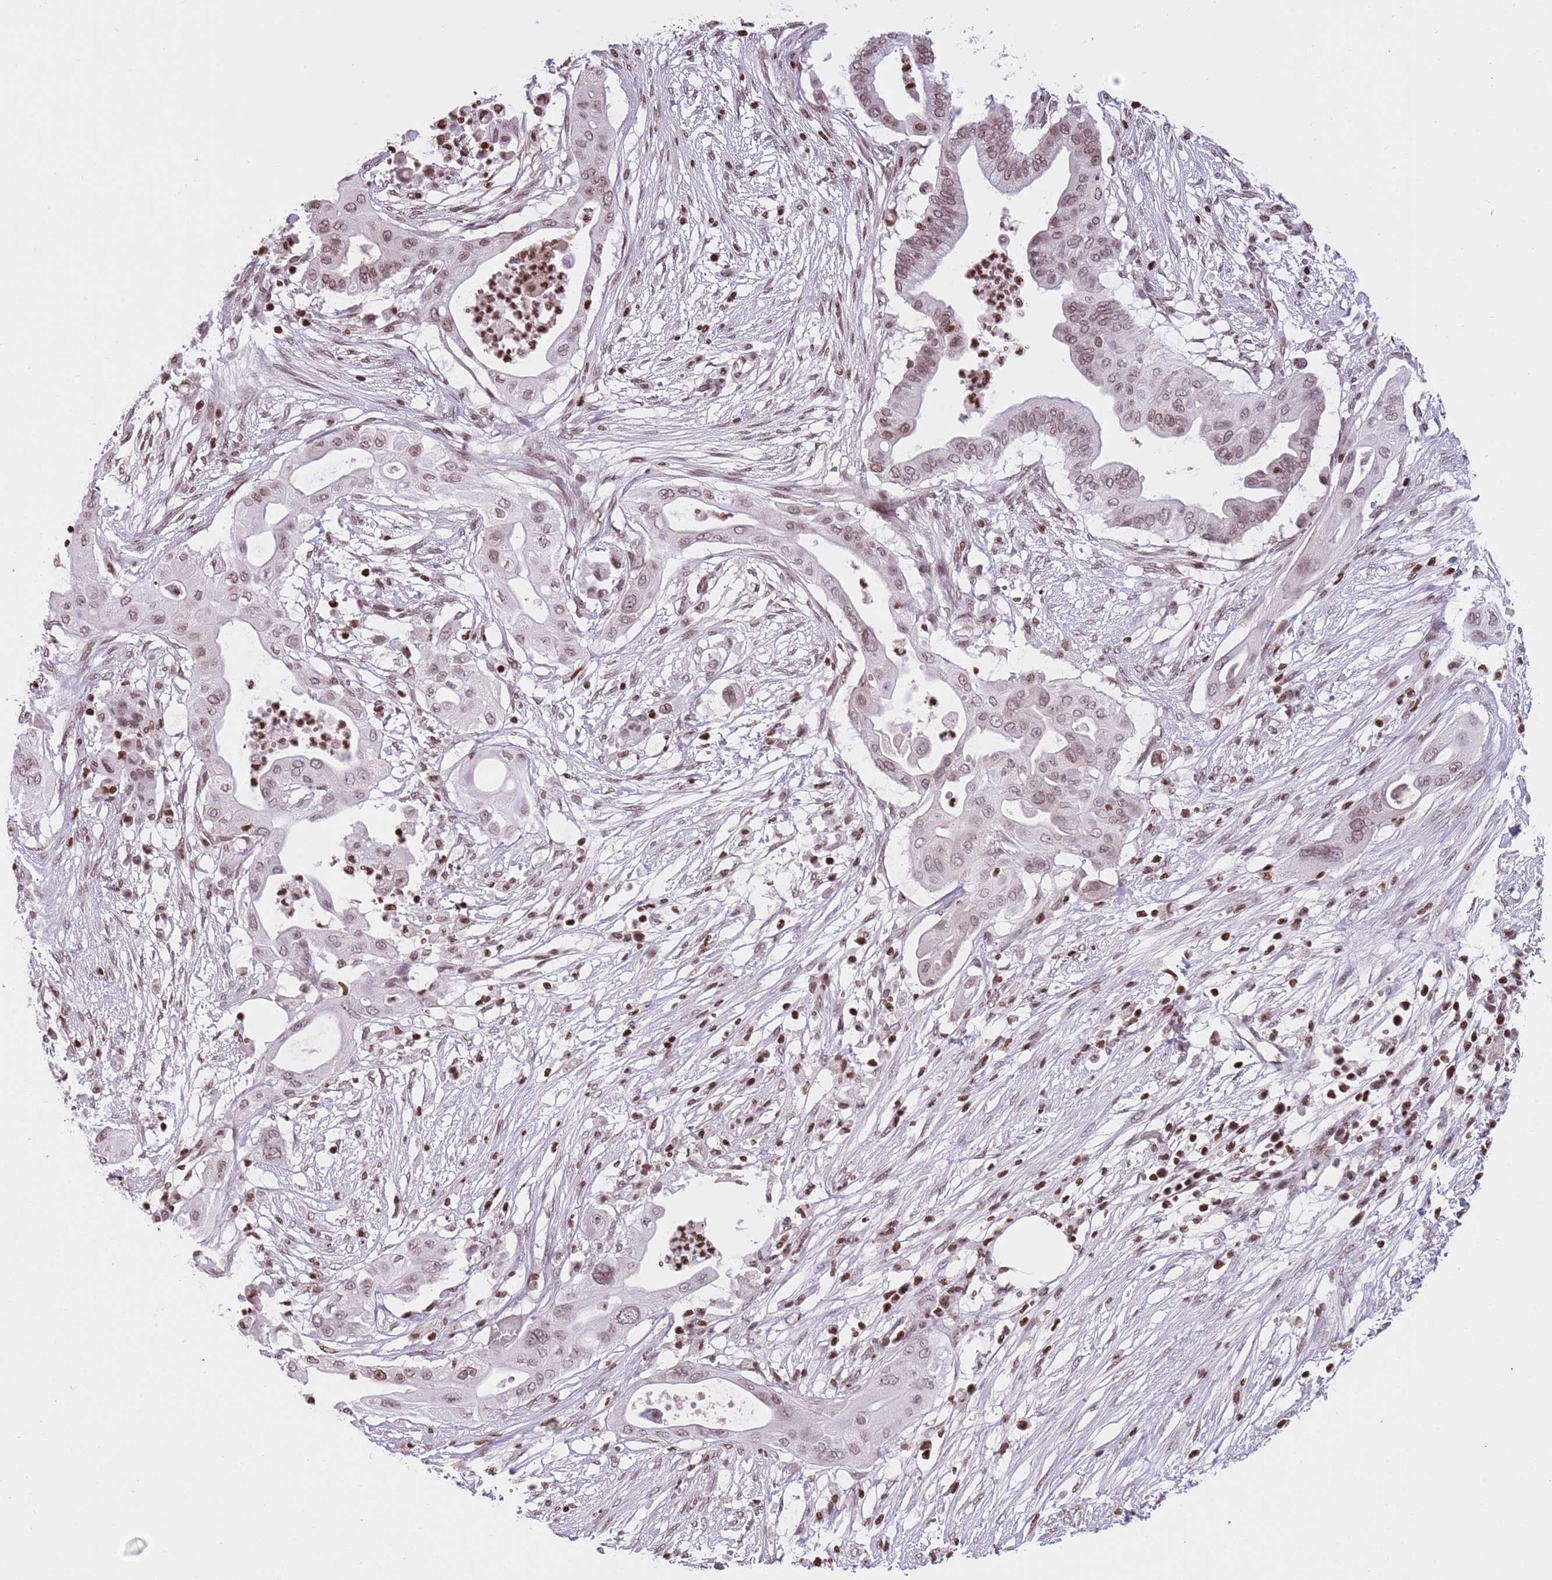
{"staining": {"intensity": "moderate", "quantity": "25%-75%", "location": "nuclear"}, "tissue": "pancreatic cancer", "cell_type": "Tumor cells", "image_type": "cancer", "snomed": [{"axis": "morphology", "description": "Adenocarcinoma, NOS"}, {"axis": "topography", "description": "Pancreas"}], "caption": "Tumor cells display medium levels of moderate nuclear expression in about 25%-75% of cells in pancreatic cancer.", "gene": "KPNA3", "patient": {"sex": "male", "age": 68}}